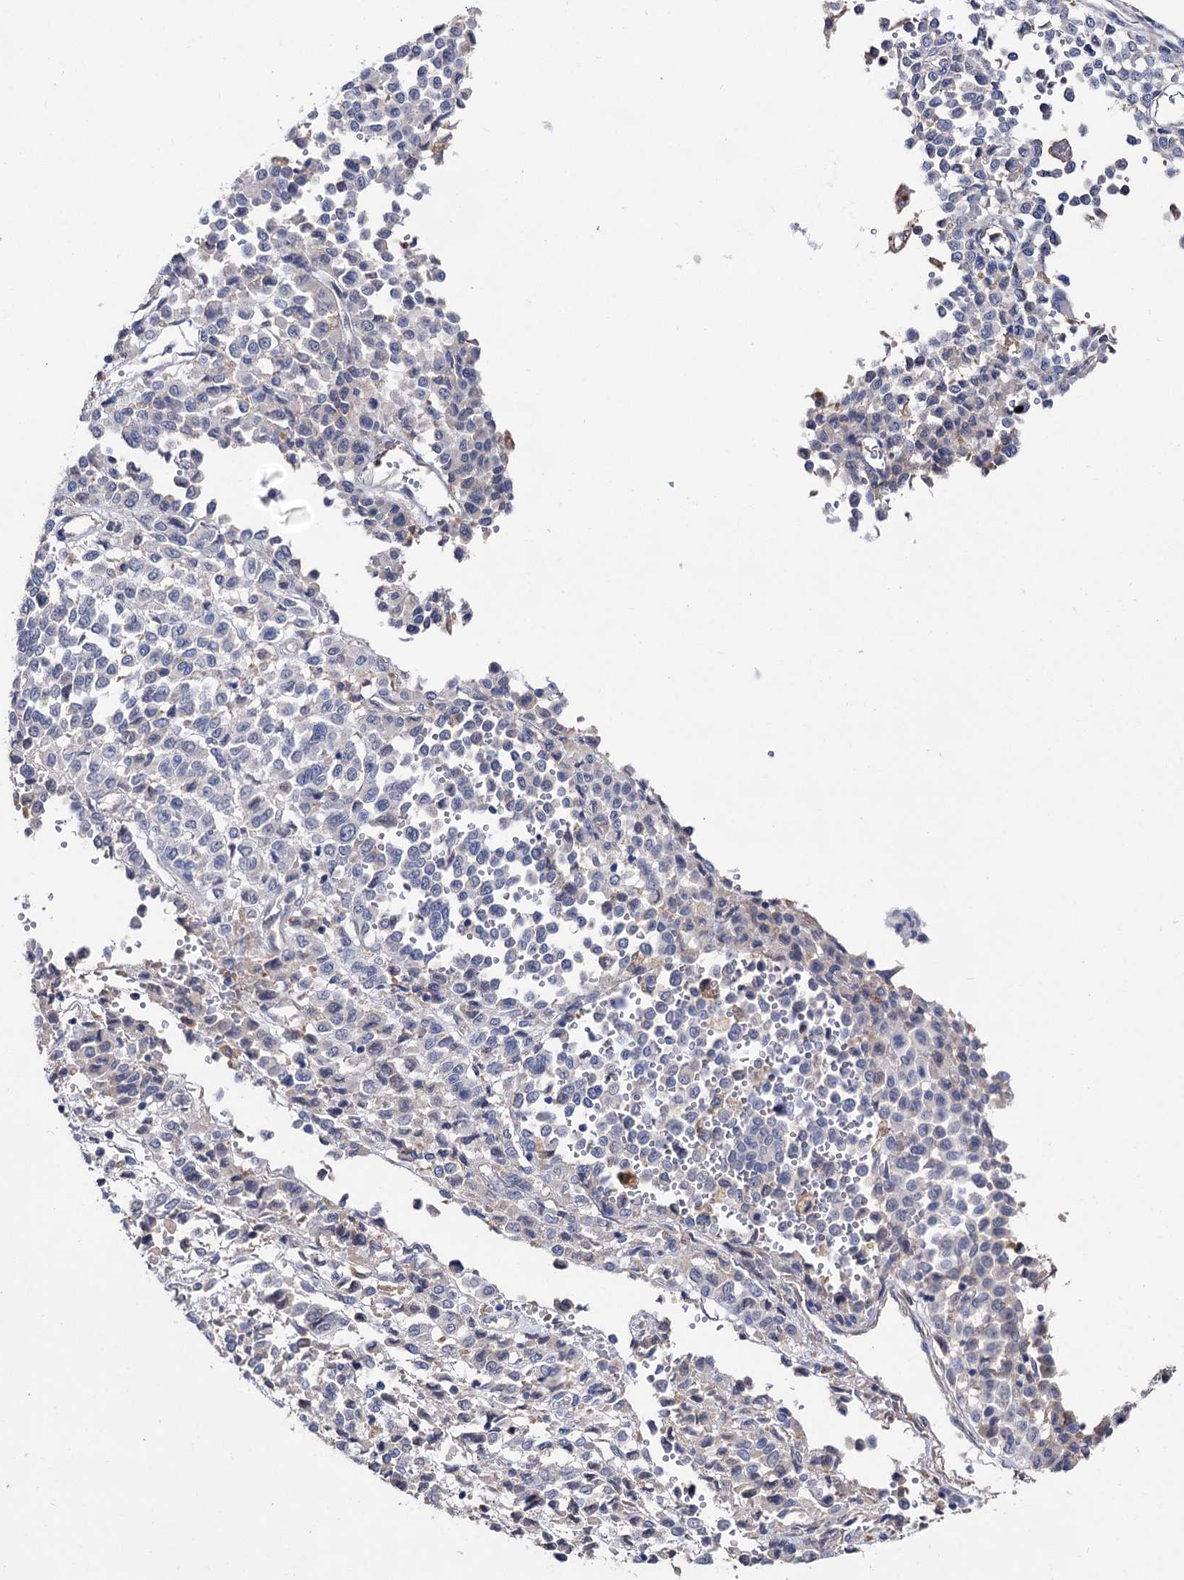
{"staining": {"intensity": "negative", "quantity": "none", "location": "none"}, "tissue": "melanoma", "cell_type": "Tumor cells", "image_type": "cancer", "snomed": [{"axis": "morphology", "description": "Malignant melanoma, Metastatic site"}, {"axis": "topography", "description": "Pancreas"}], "caption": "High power microscopy micrograph of an IHC histopathology image of malignant melanoma (metastatic site), revealing no significant staining in tumor cells.", "gene": "HVCN1", "patient": {"sex": "female", "age": 30}}